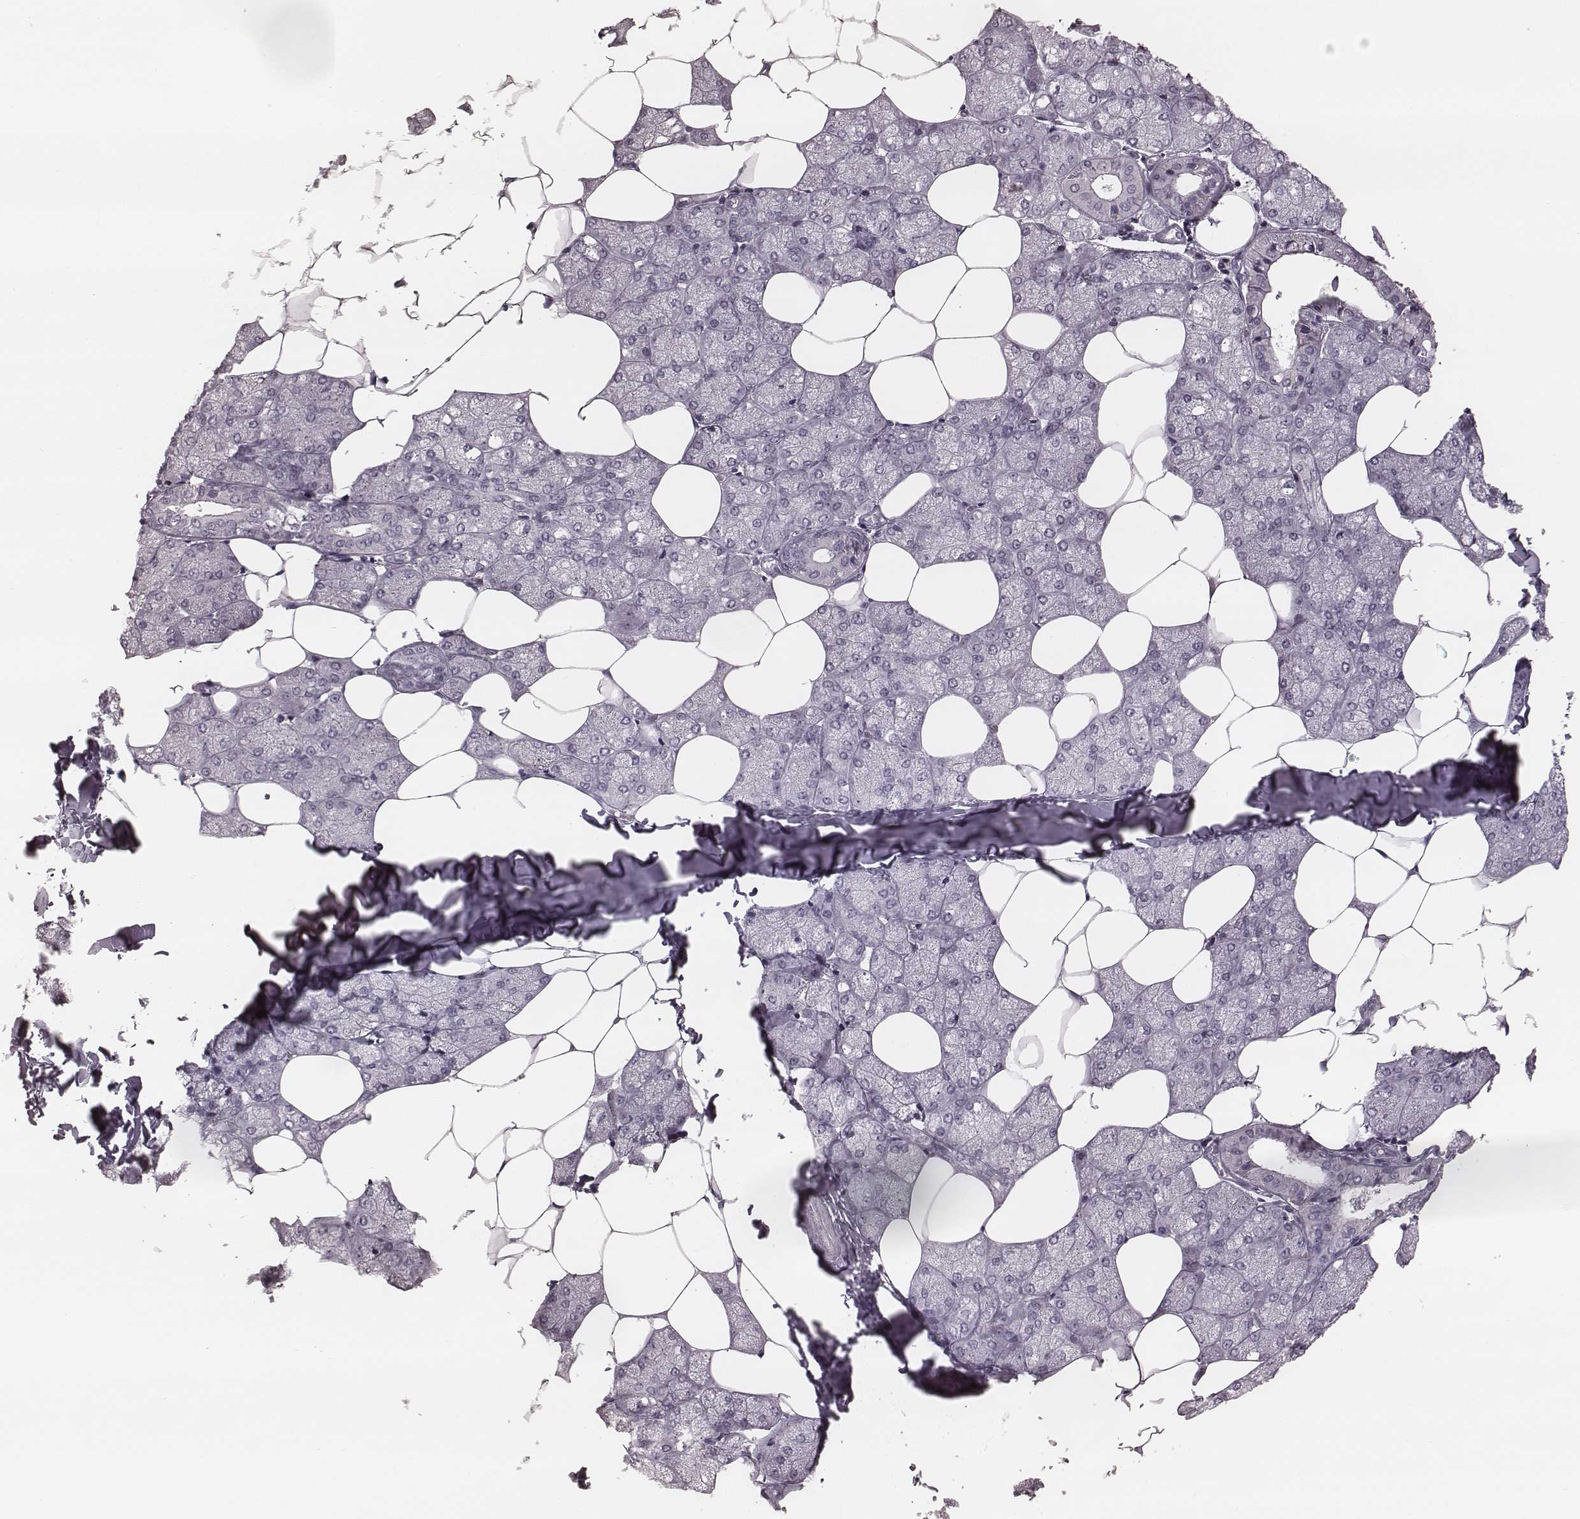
{"staining": {"intensity": "negative", "quantity": "none", "location": "none"}, "tissue": "salivary gland", "cell_type": "Glandular cells", "image_type": "normal", "snomed": [{"axis": "morphology", "description": "Normal tissue, NOS"}, {"axis": "topography", "description": "Salivary gland"}], "caption": "This is an immunohistochemistry photomicrograph of benign human salivary gland. There is no positivity in glandular cells.", "gene": "SMIM24", "patient": {"sex": "female", "age": 43}}